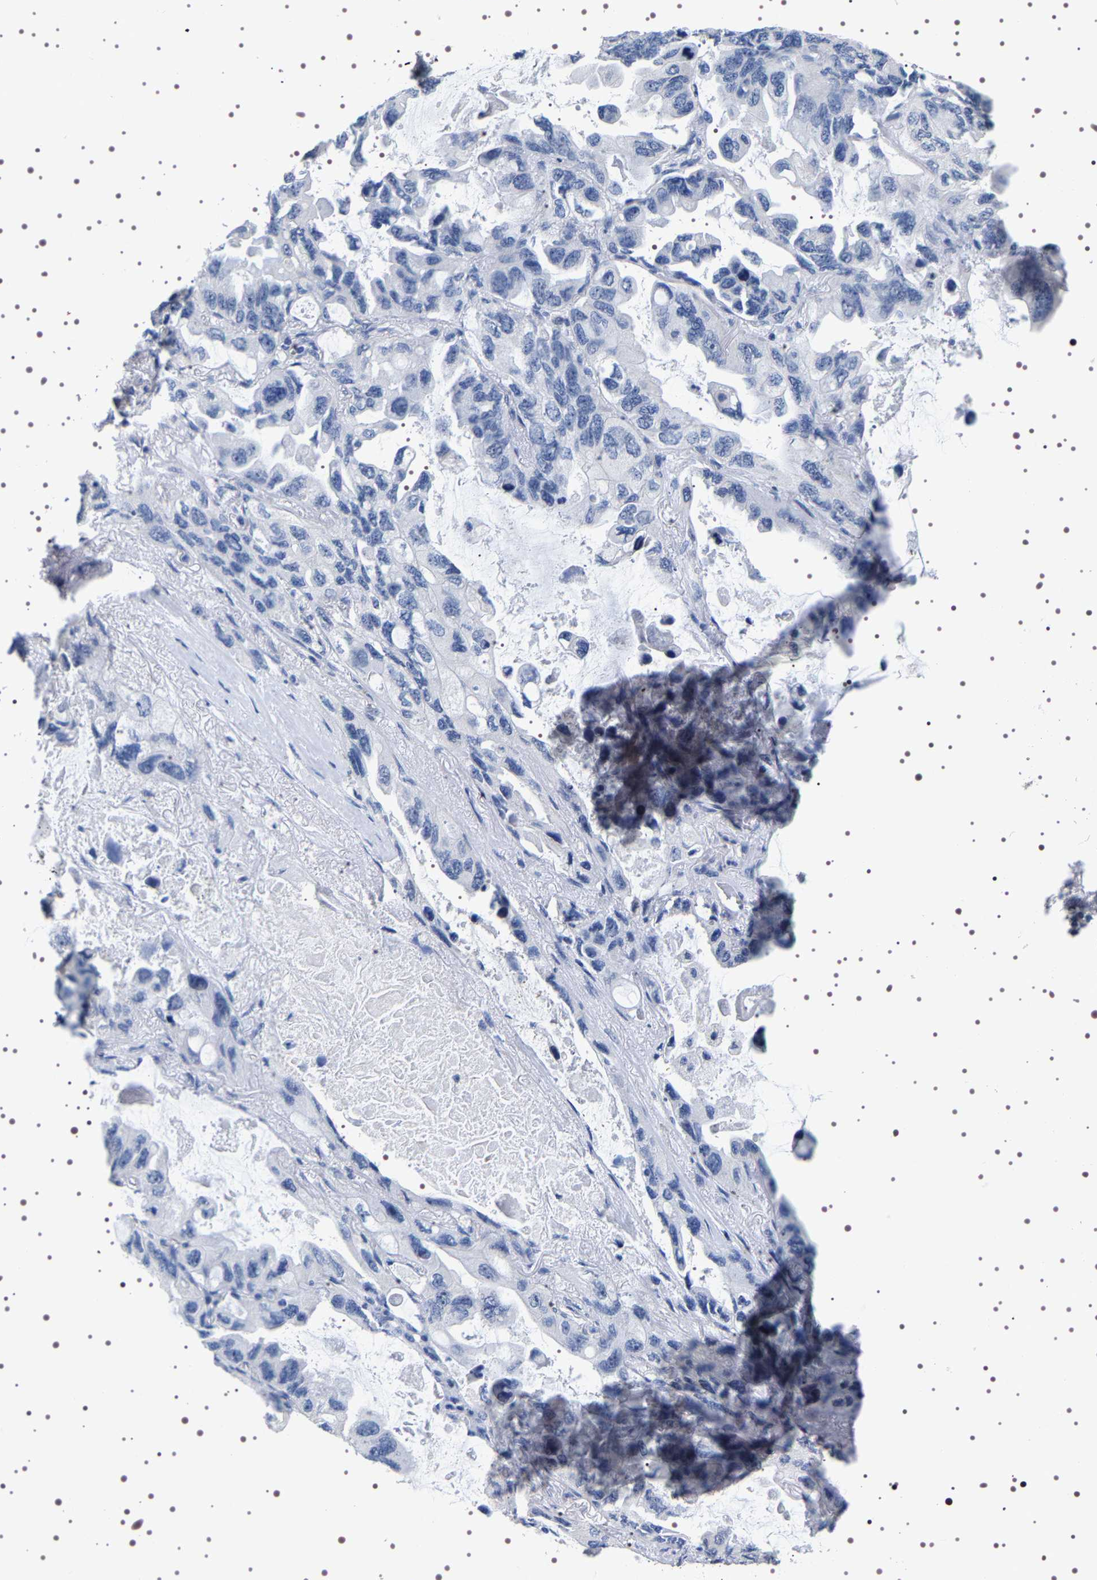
{"staining": {"intensity": "negative", "quantity": "none", "location": "none"}, "tissue": "lung cancer", "cell_type": "Tumor cells", "image_type": "cancer", "snomed": [{"axis": "morphology", "description": "Squamous cell carcinoma, NOS"}, {"axis": "topography", "description": "Lung"}], "caption": "Tumor cells show no significant protein expression in lung cancer. The staining was performed using DAB to visualize the protein expression in brown, while the nuclei were stained in blue with hematoxylin (Magnification: 20x).", "gene": "UBQLN3", "patient": {"sex": "female", "age": 73}}